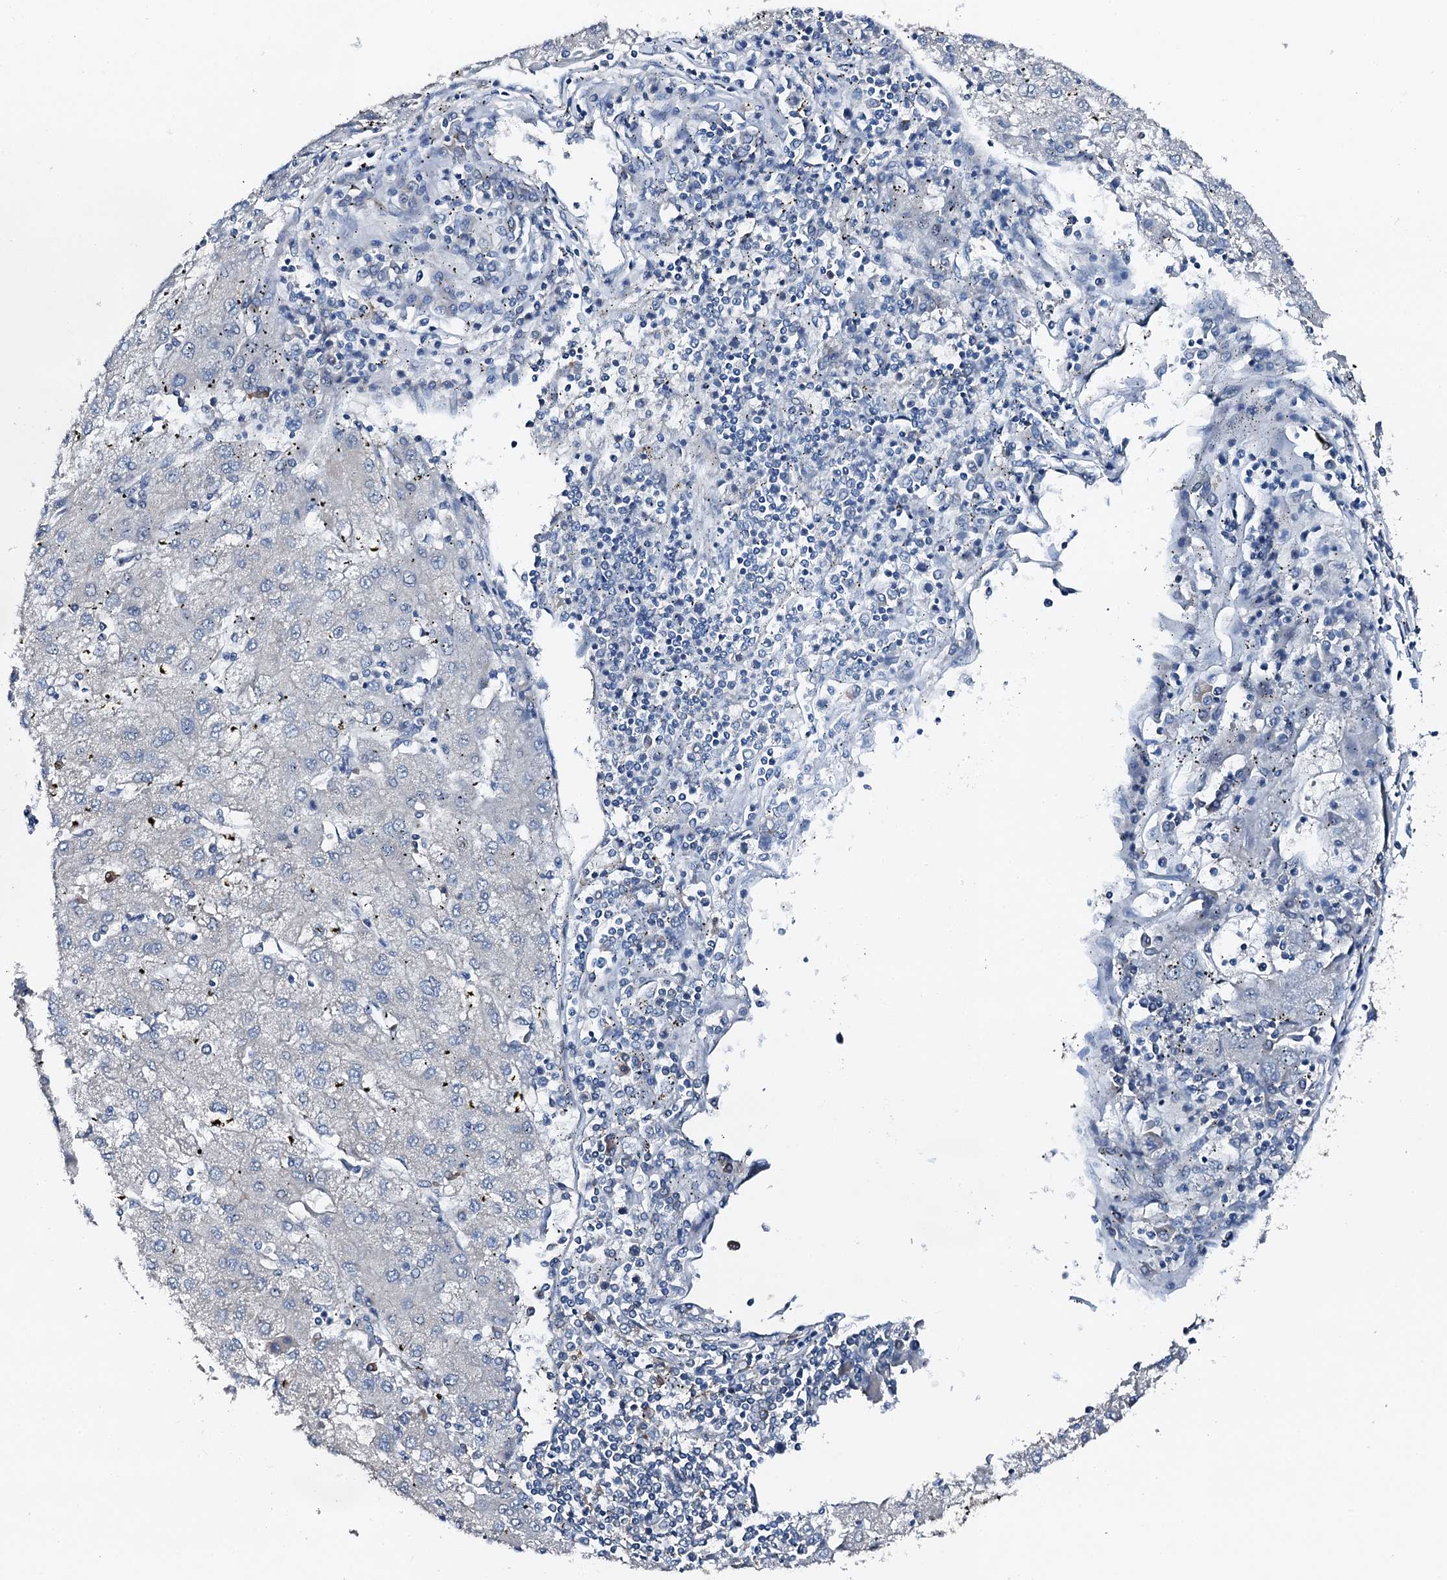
{"staining": {"intensity": "negative", "quantity": "none", "location": "none"}, "tissue": "liver cancer", "cell_type": "Tumor cells", "image_type": "cancer", "snomed": [{"axis": "morphology", "description": "Carcinoma, Hepatocellular, NOS"}, {"axis": "topography", "description": "Liver"}], "caption": "Immunohistochemistry (IHC) image of neoplastic tissue: human liver cancer stained with DAB exhibits no significant protein expression in tumor cells.", "gene": "GFOD2", "patient": {"sex": "male", "age": 72}}